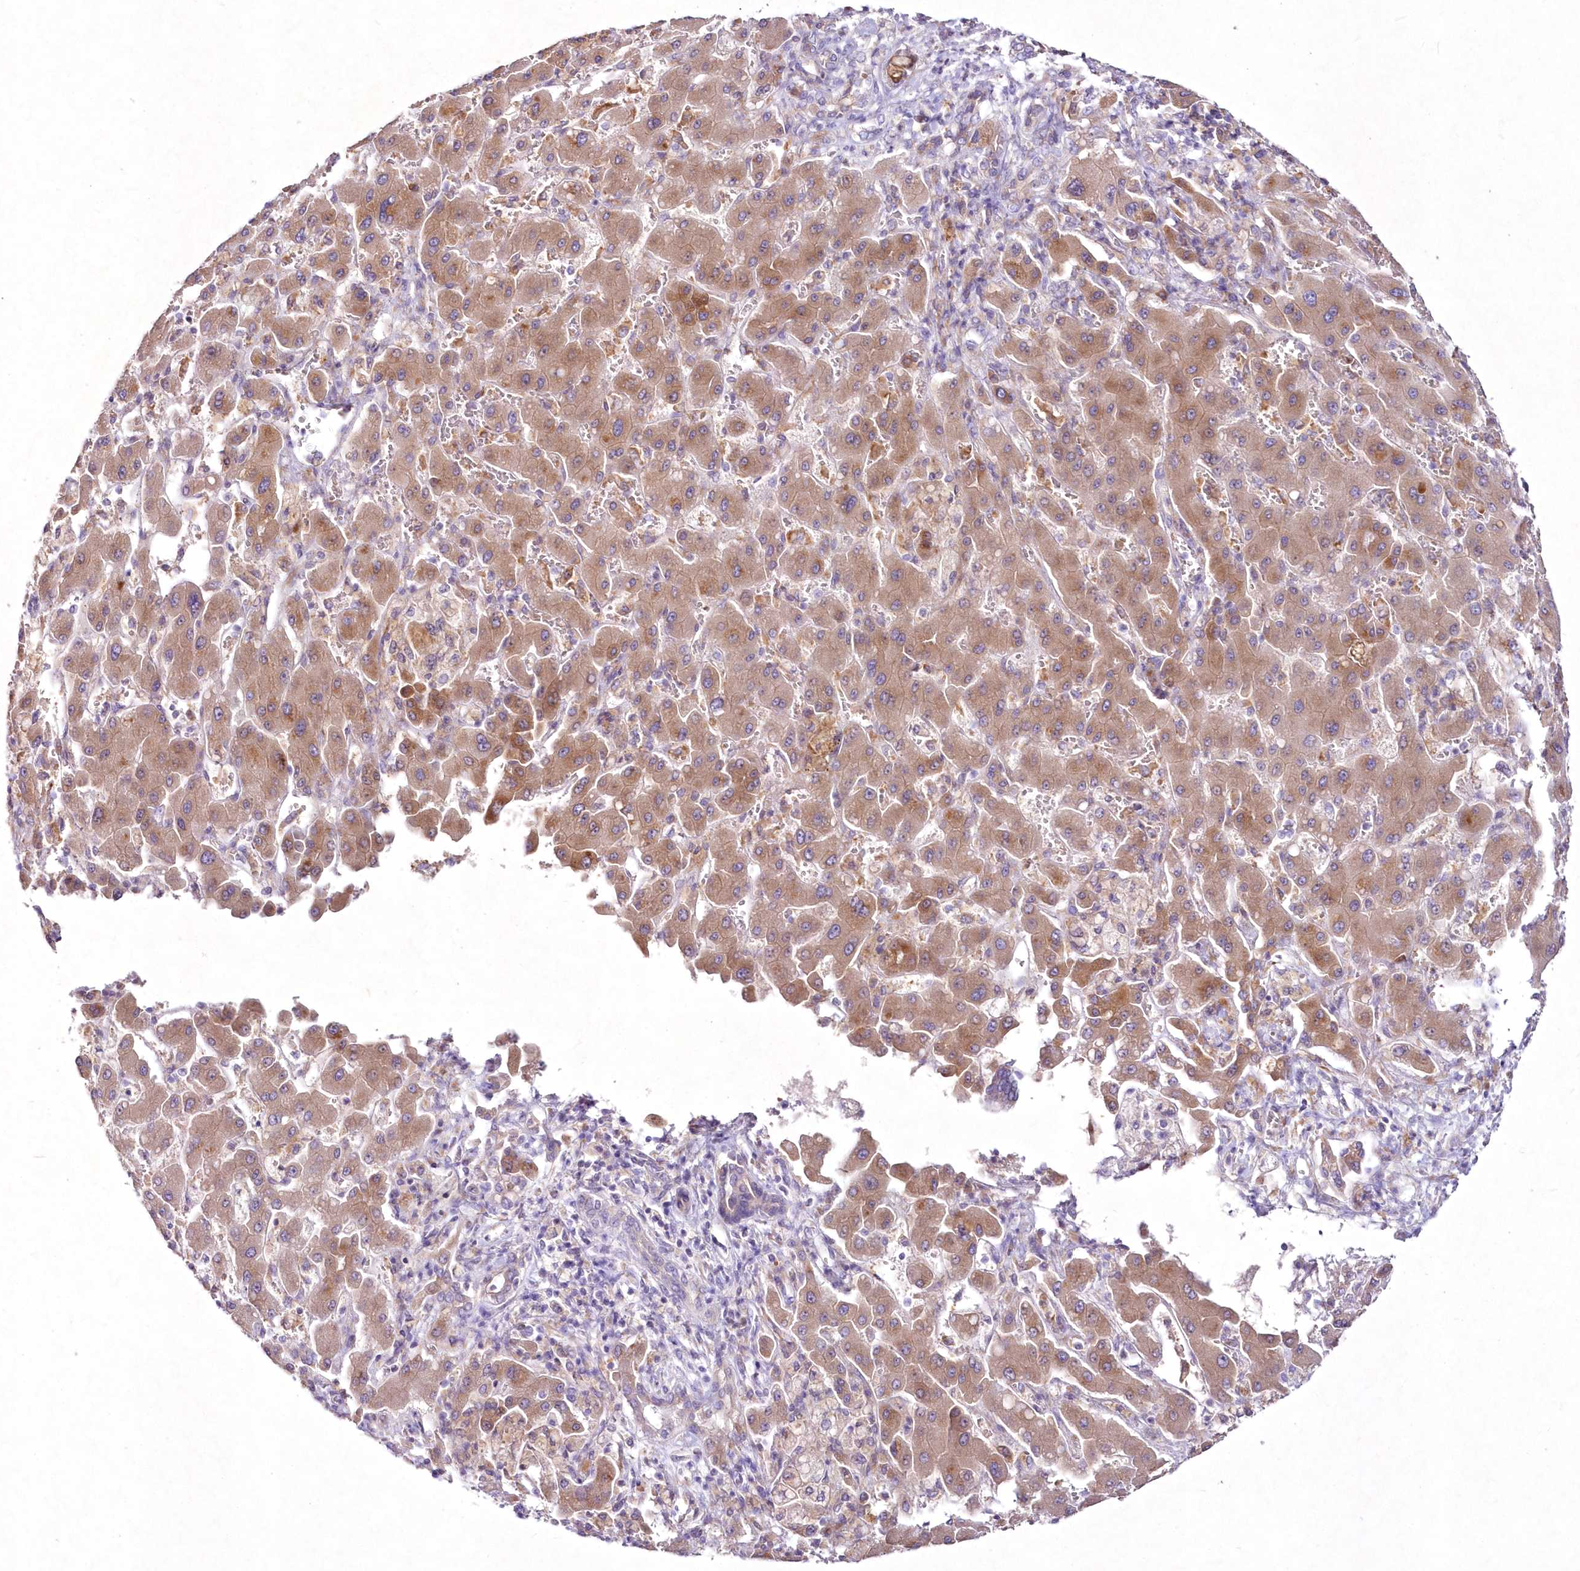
{"staining": {"intensity": "negative", "quantity": "none", "location": "none"}, "tissue": "liver cancer", "cell_type": "Tumor cells", "image_type": "cancer", "snomed": [{"axis": "morphology", "description": "Cholangiocarcinoma"}, {"axis": "topography", "description": "Liver"}], "caption": "Protein analysis of liver cancer reveals no significant expression in tumor cells.", "gene": "ARFGEF3", "patient": {"sex": "male", "age": 50}}